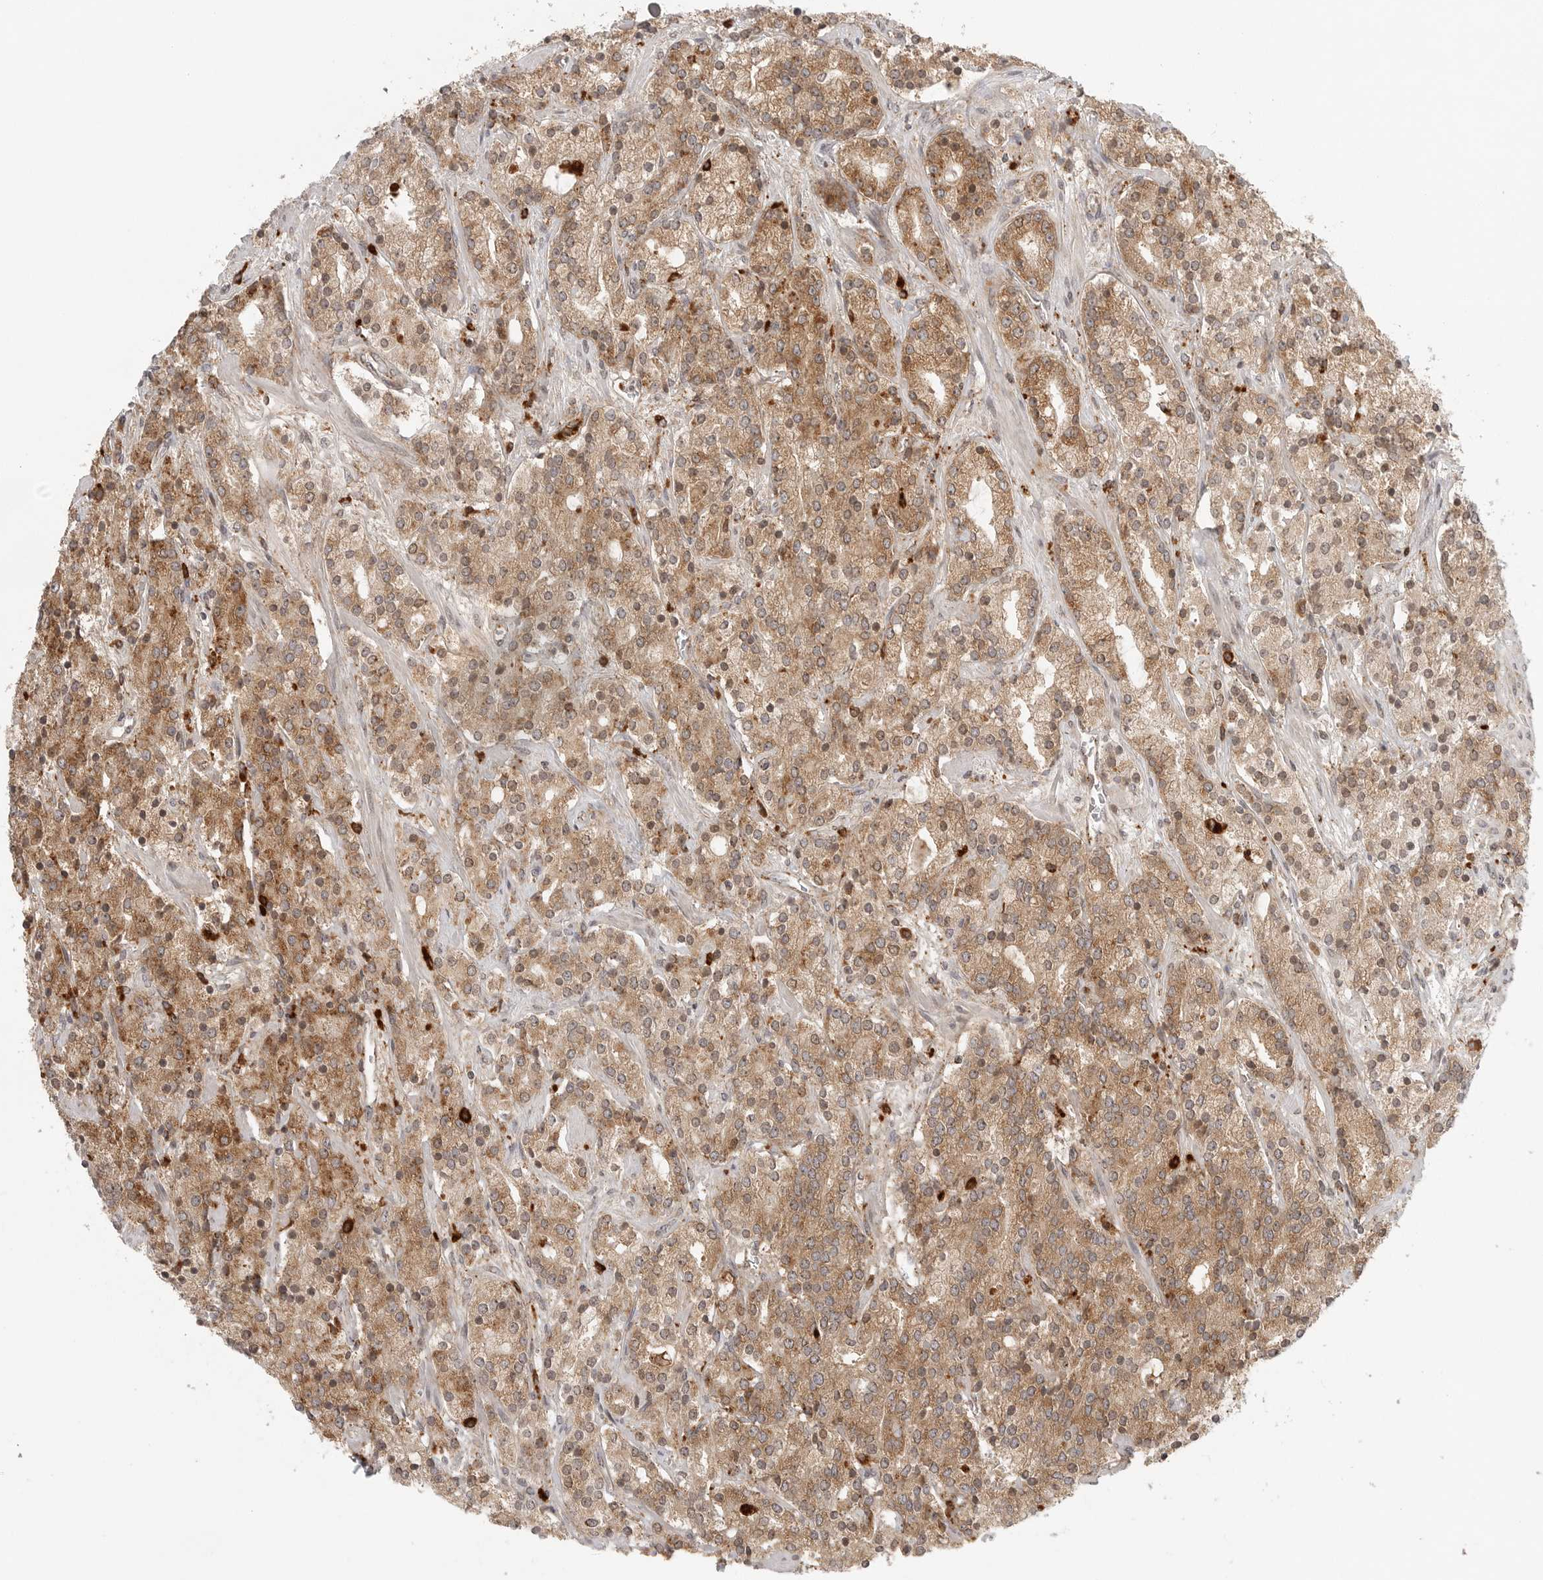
{"staining": {"intensity": "moderate", "quantity": ">75%", "location": "cytoplasmic/membranous"}, "tissue": "prostate cancer", "cell_type": "Tumor cells", "image_type": "cancer", "snomed": [{"axis": "morphology", "description": "Adenocarcinoma, High grade"}, {"axis": "topography", "description": "Prostate"}], "caption": "DAB immunohistochemical staining of human adenocarcinoma (high-grade) (prostate) displays moderate cytoplasmic/membranous protein positivity in approximately >75% of tumor cells. Nuclei are stained in blue.", "gene": "IDUA", "patient": {"sex": "male", "age": 71}}